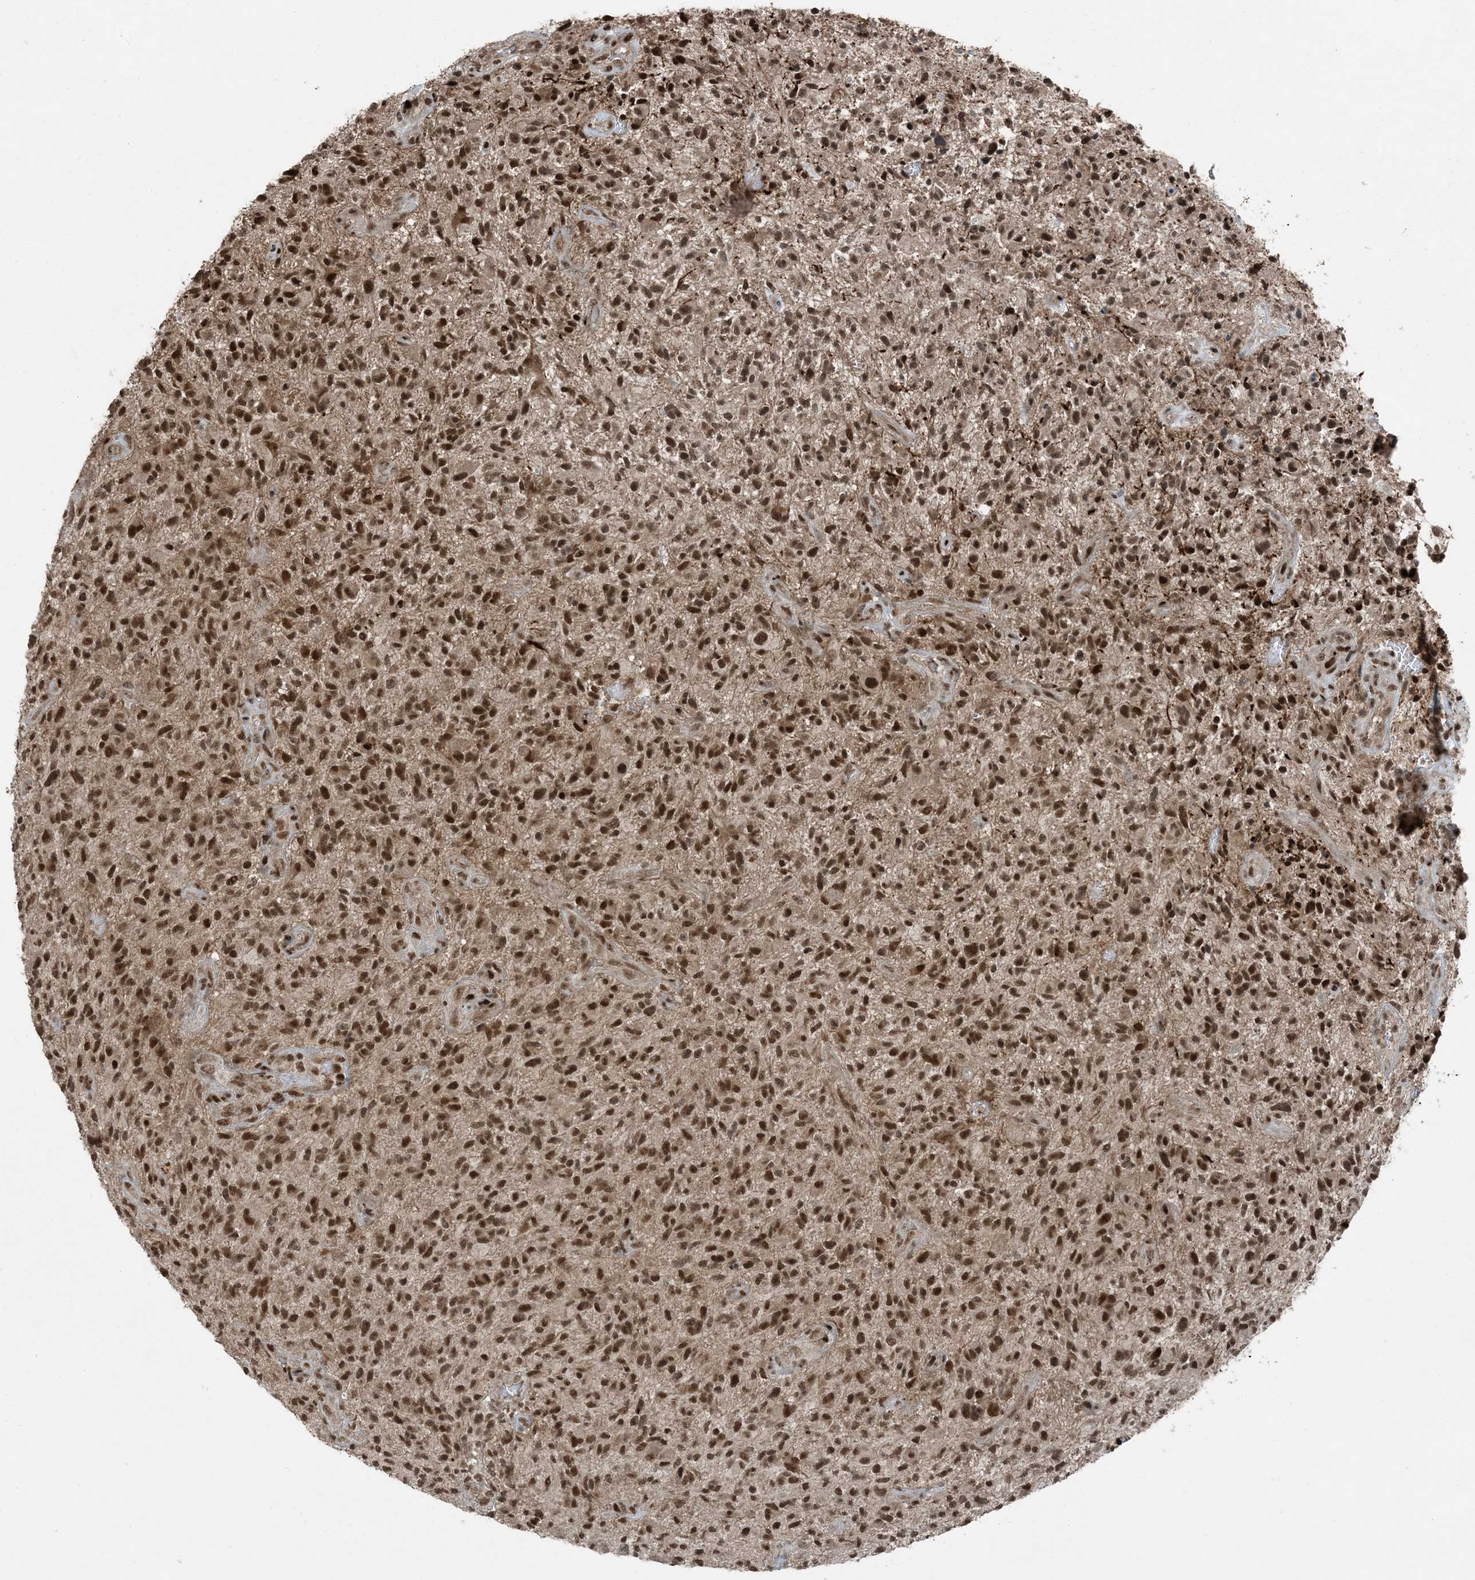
{"staining": {"intensity": "strong", "quantity": ">75%", "location": "nuclear"}, "tissue": "glioma", "cell_type": "Tumor cells", "image_type": "cancer", "snomed": [{"axis": "morphology", "description": "Glioma, malignant, High grade"}, {"axis": "topography", "description": "Brain"}], "caption": "DAB (3,3'-diaminobenzidine) immunohistochemical staining of glioma reveals strong nuclear protein expression in about >75% of tumor cells.", "gene": "TRAPPC12", "patient": {"sex": "male", "age": 47}}